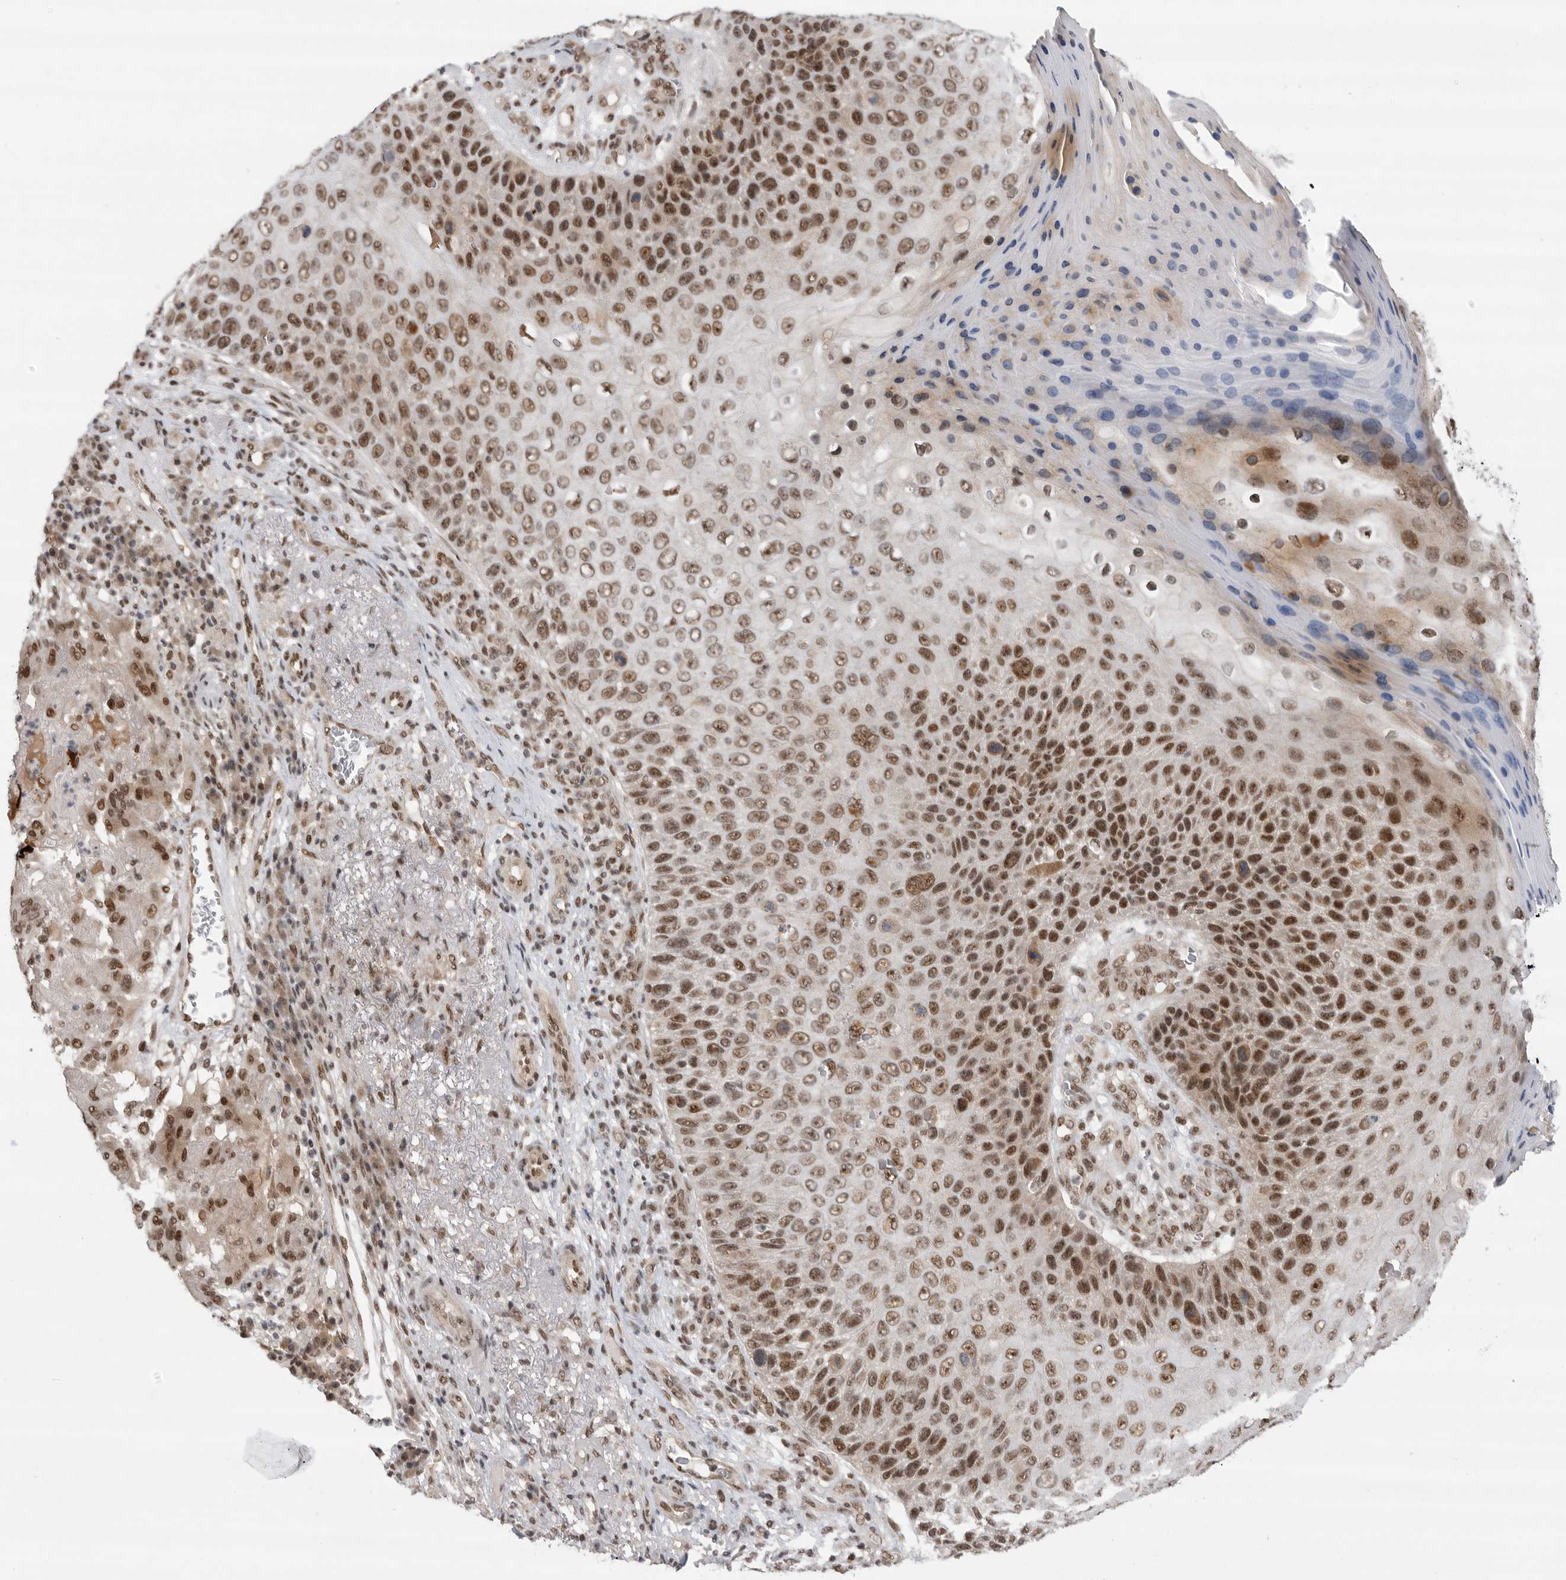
{"staining": {"intensity": "strong", "quantity": ">75%", "location": "nuclear"}, "tissue": "skin cancer", "cell_type": "Tumor cells", "image_type": "cancer", "snomed": [{"axis": "morphology", "description": "Squamous cell carcinoma, NOS"}, {"axis": "topography", "description": "Skin"}], "caption": "Immunohistochemistry (IHC) micrograph of skin cancer stained for a protein (brown), which displays high levels of strong nuclear expression in approximately >75% of tumor cells.", "gene": "ZNF830", "patient": {"sex": "female", "age": 88}}